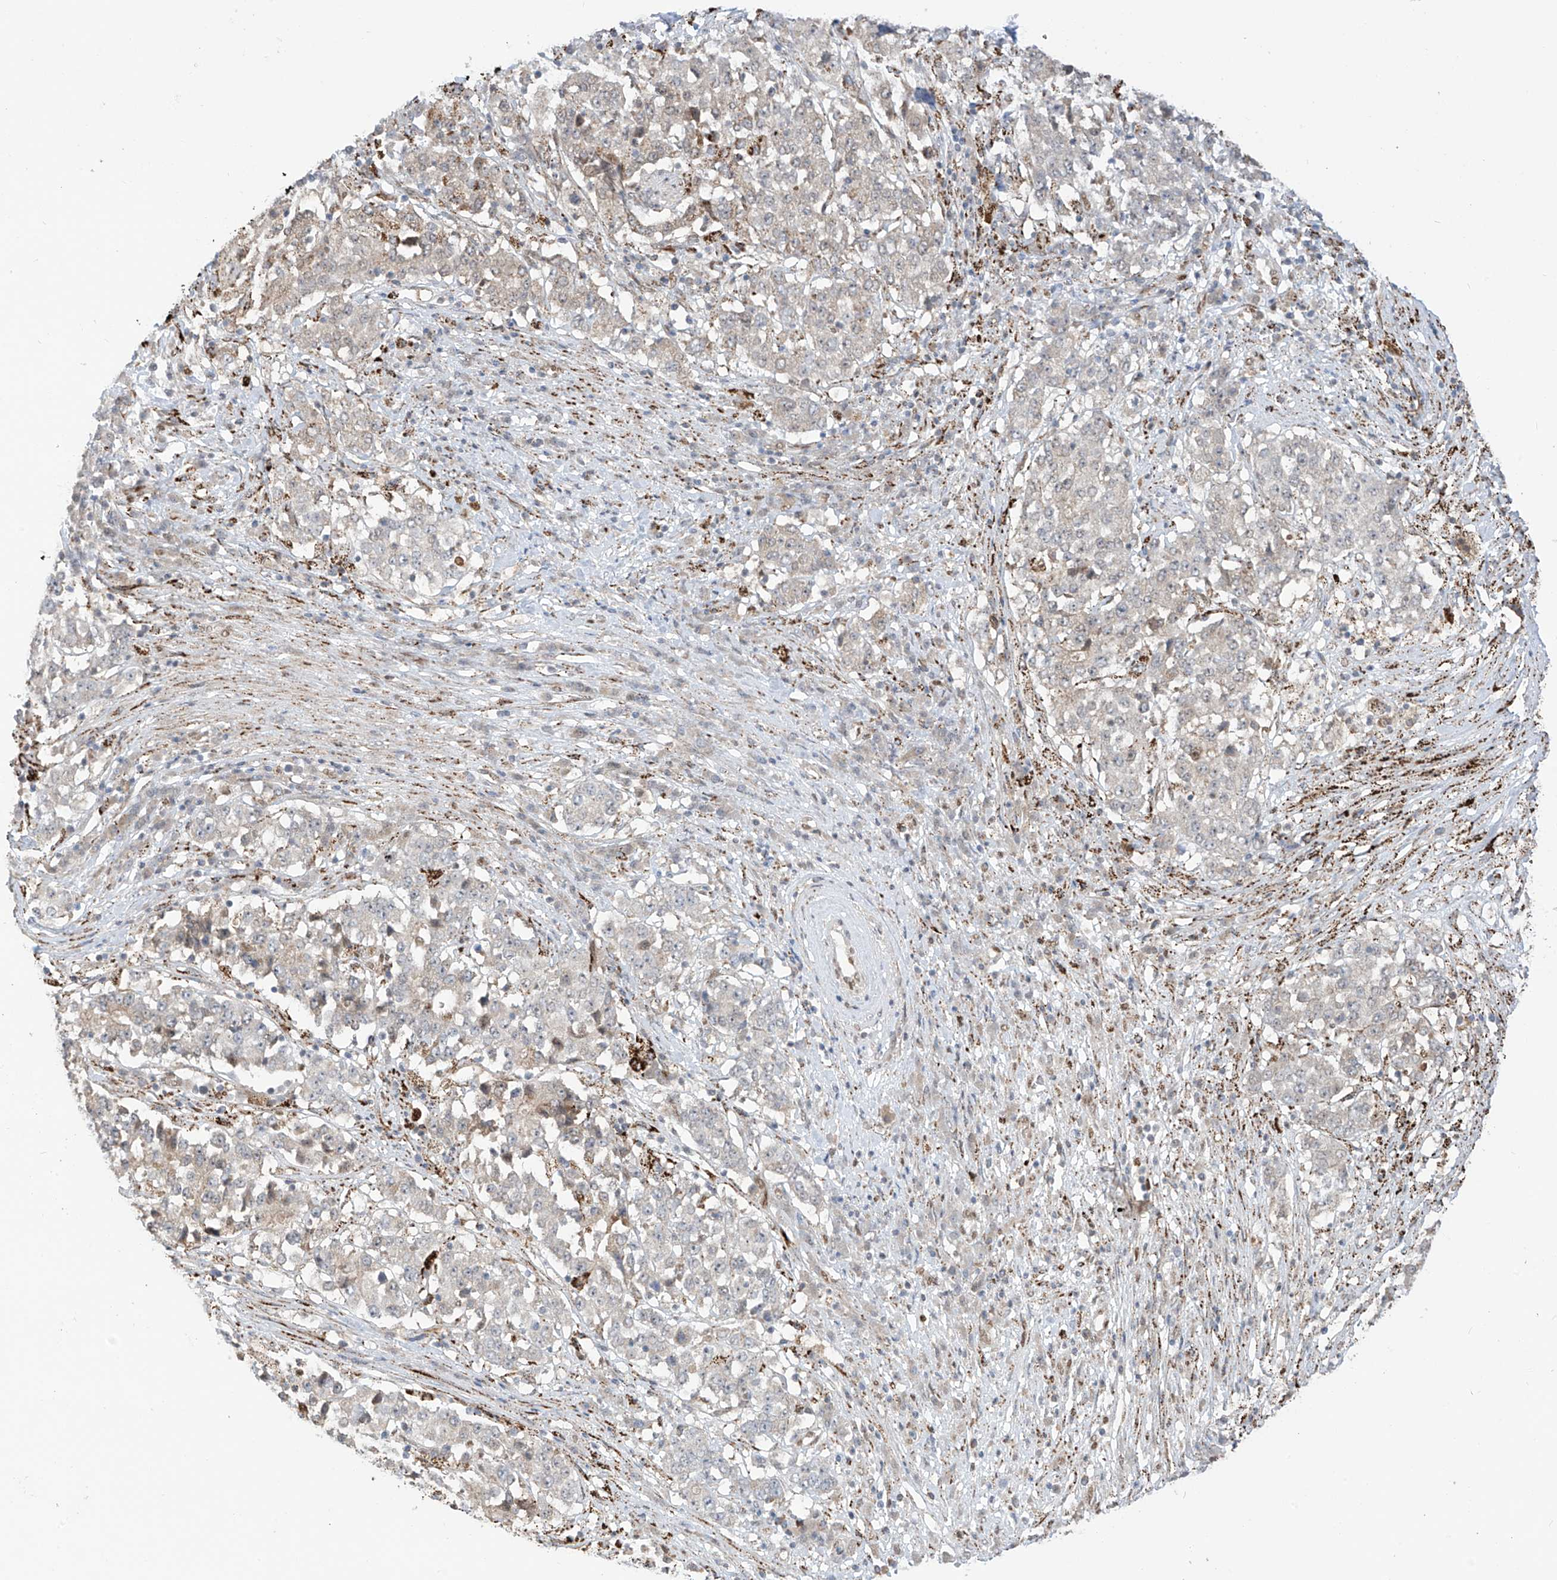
{"staining": {"intensity": "negative", "quantity": "none", "location": "none"}, "tissue": "stomach cancer", "cell_type": "Tumor cells", "image_type": "cancer", "snomed": [{"axis": "morphology", "description": "Adenocarcinoma, NOS"}, {"axis": "topography", "description": "Stomach"}], "caption": "IHC photomicrograph of human stomach adenocarcinoma stained for a protein (brown), which displays no positivity in tumor cells.", "gene": "PM20D2", "patient": {"sex": "male", "age": 59}}